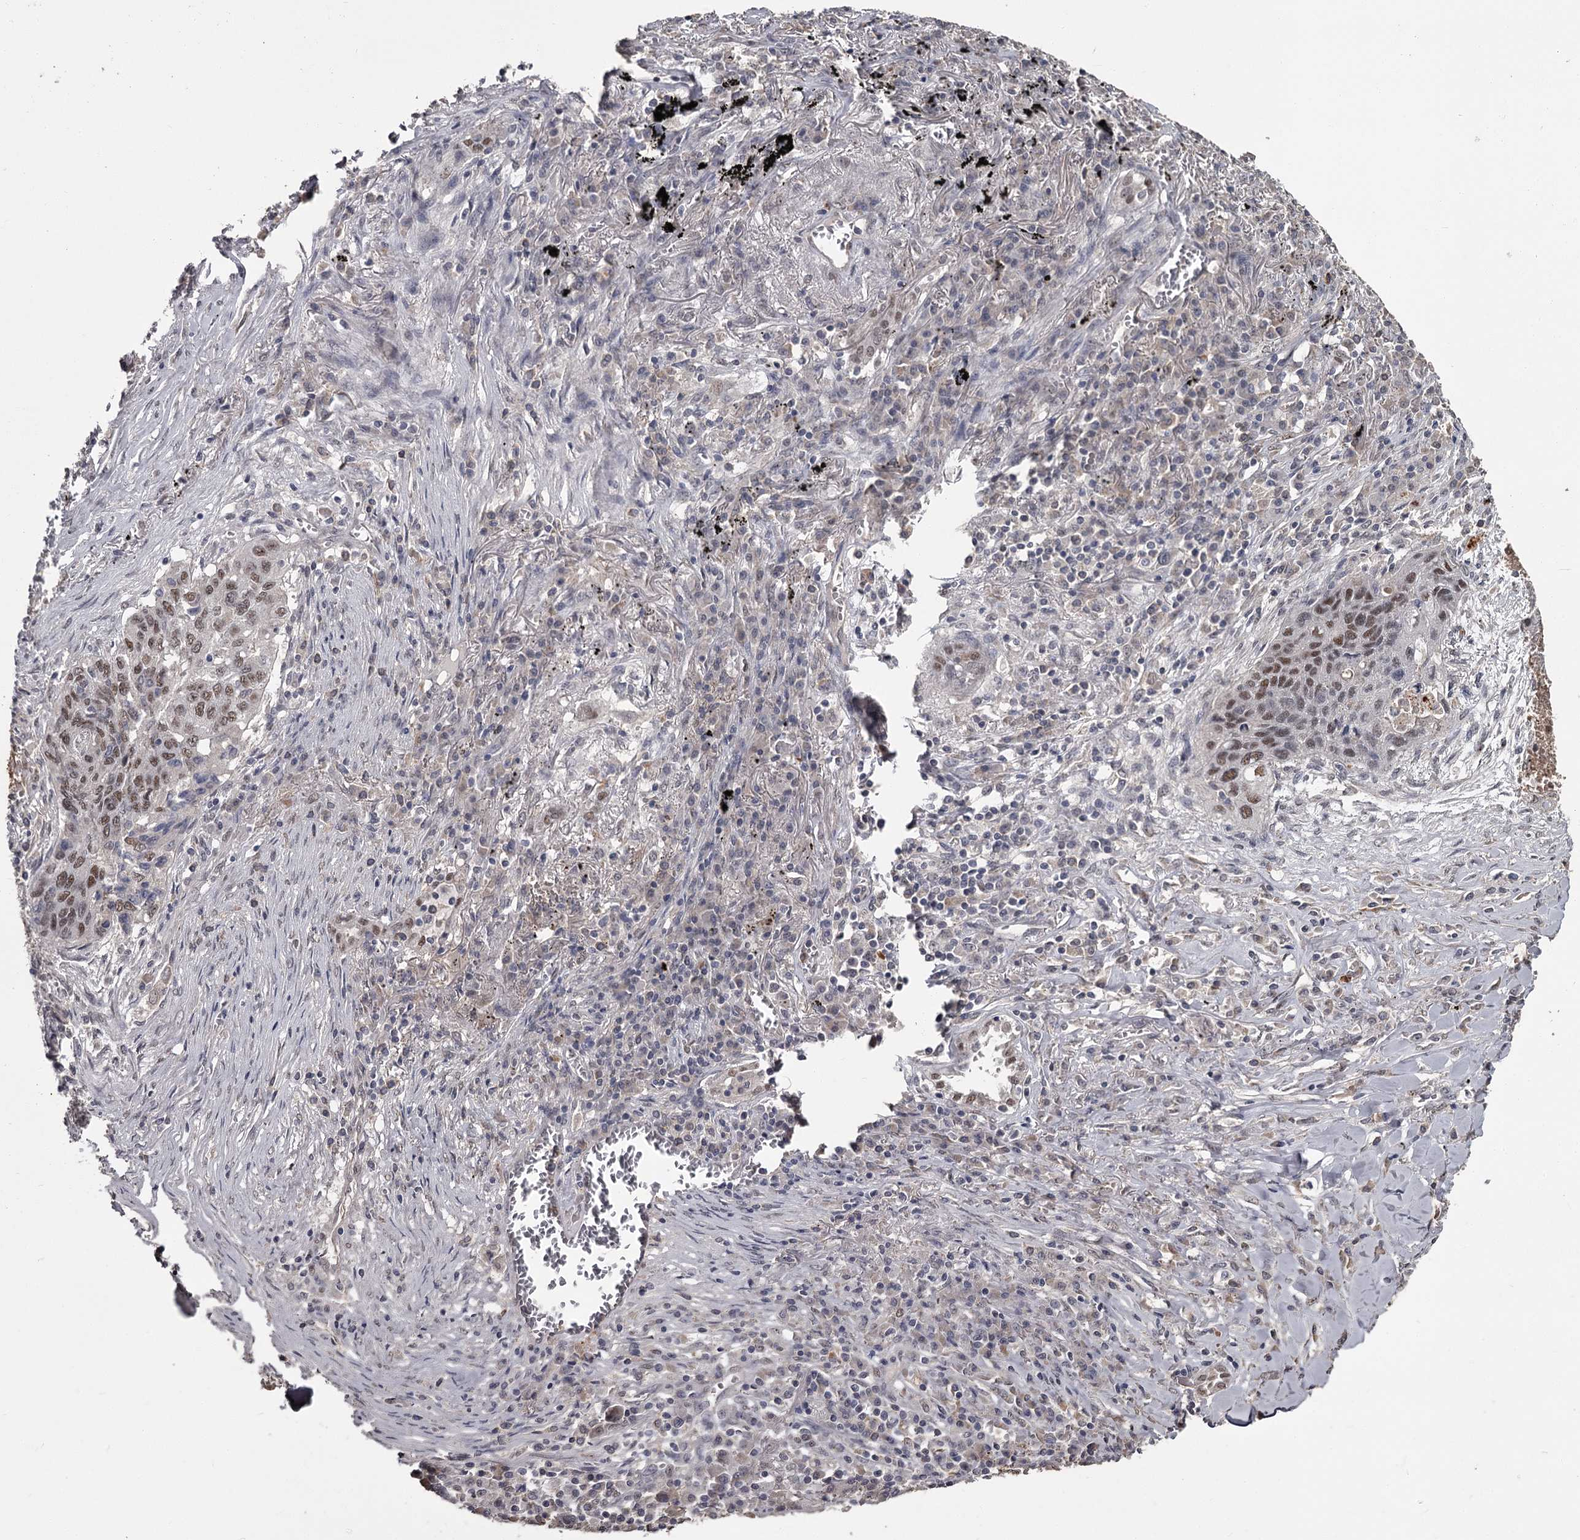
{"staining": {"intensity": "moderate", "quantity": ">75%", "location": "nuclear"}, "tissue": "lung cancer", "cell_type": "Tumor cells", "image_type": "cancer", "snomed": [{"axis": "morphology", "description": "Squamous cell carcinoma, NOS"}, {"axis": "topography", "description": "Lung"}], "caption": "High-power microscopy captured an IHC photomicrograph of lung cancer (squamous cell carcinoma), revealing moderate nuclear expression in about >75% of tumor cells.", "gene": "PRPF40B", "patient": {"sex": "female", "age": 63}}